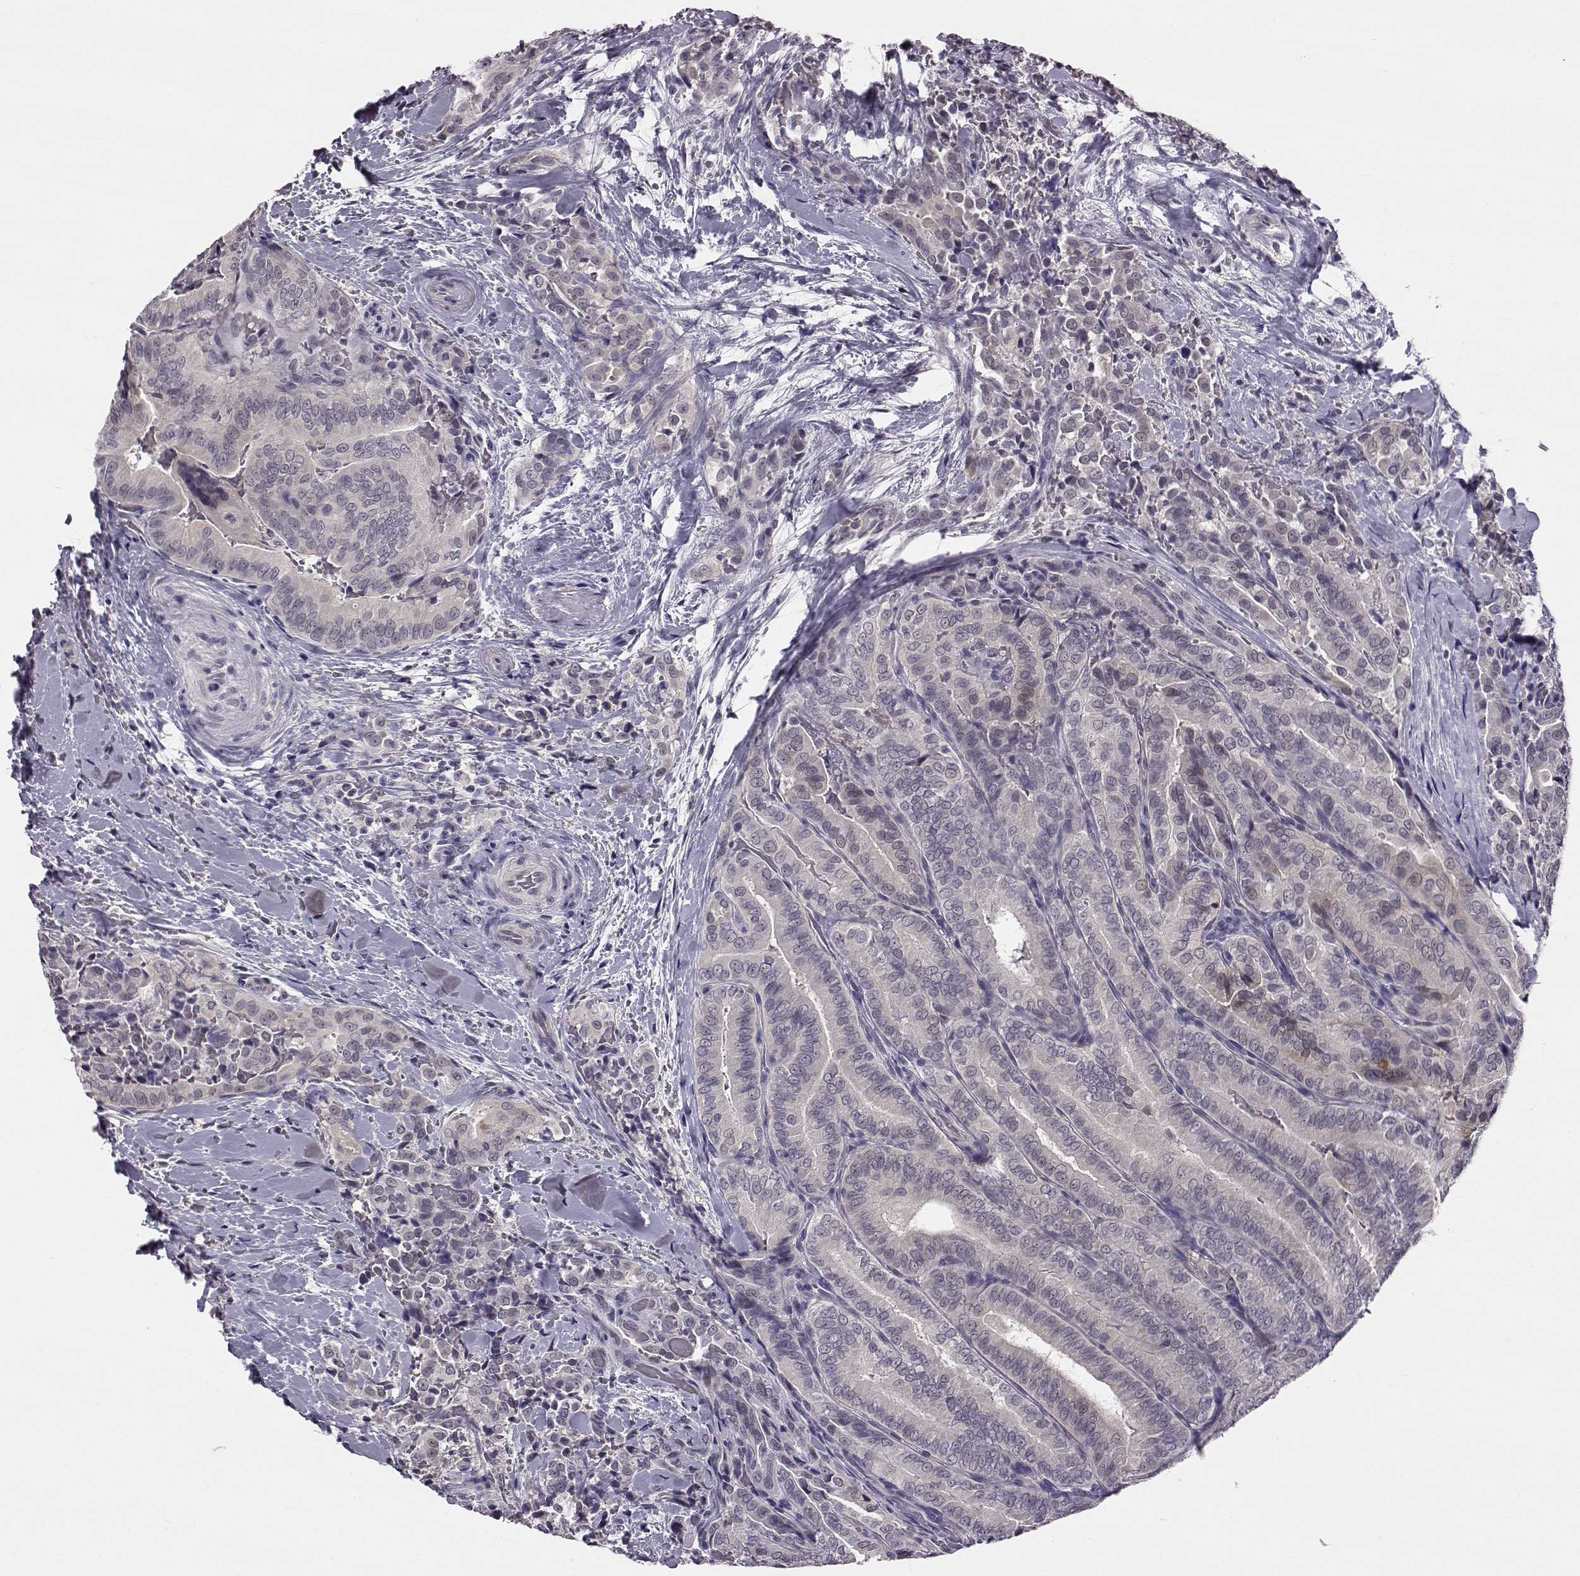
{"staining": {"intensity": "negative", "quantity": "none", "location": "none"}, "tissue": "thyroid cancer", "cell_type": "Tumor cells", "image_type": "cancer", "snomed": [{"axis": "morphology", "description": "Papillary adenocarcinoma, NOS"}, {"axis": "topography", "description": "Thyroid gland"}], "caption": "Thyroid cancer (papillary adenocarcinoma) was stained to show a protein in brown. There is no significant positivity in tumor cells.", "gene": "C10orf62", "patient": {"sex": "male", "age": 61}}